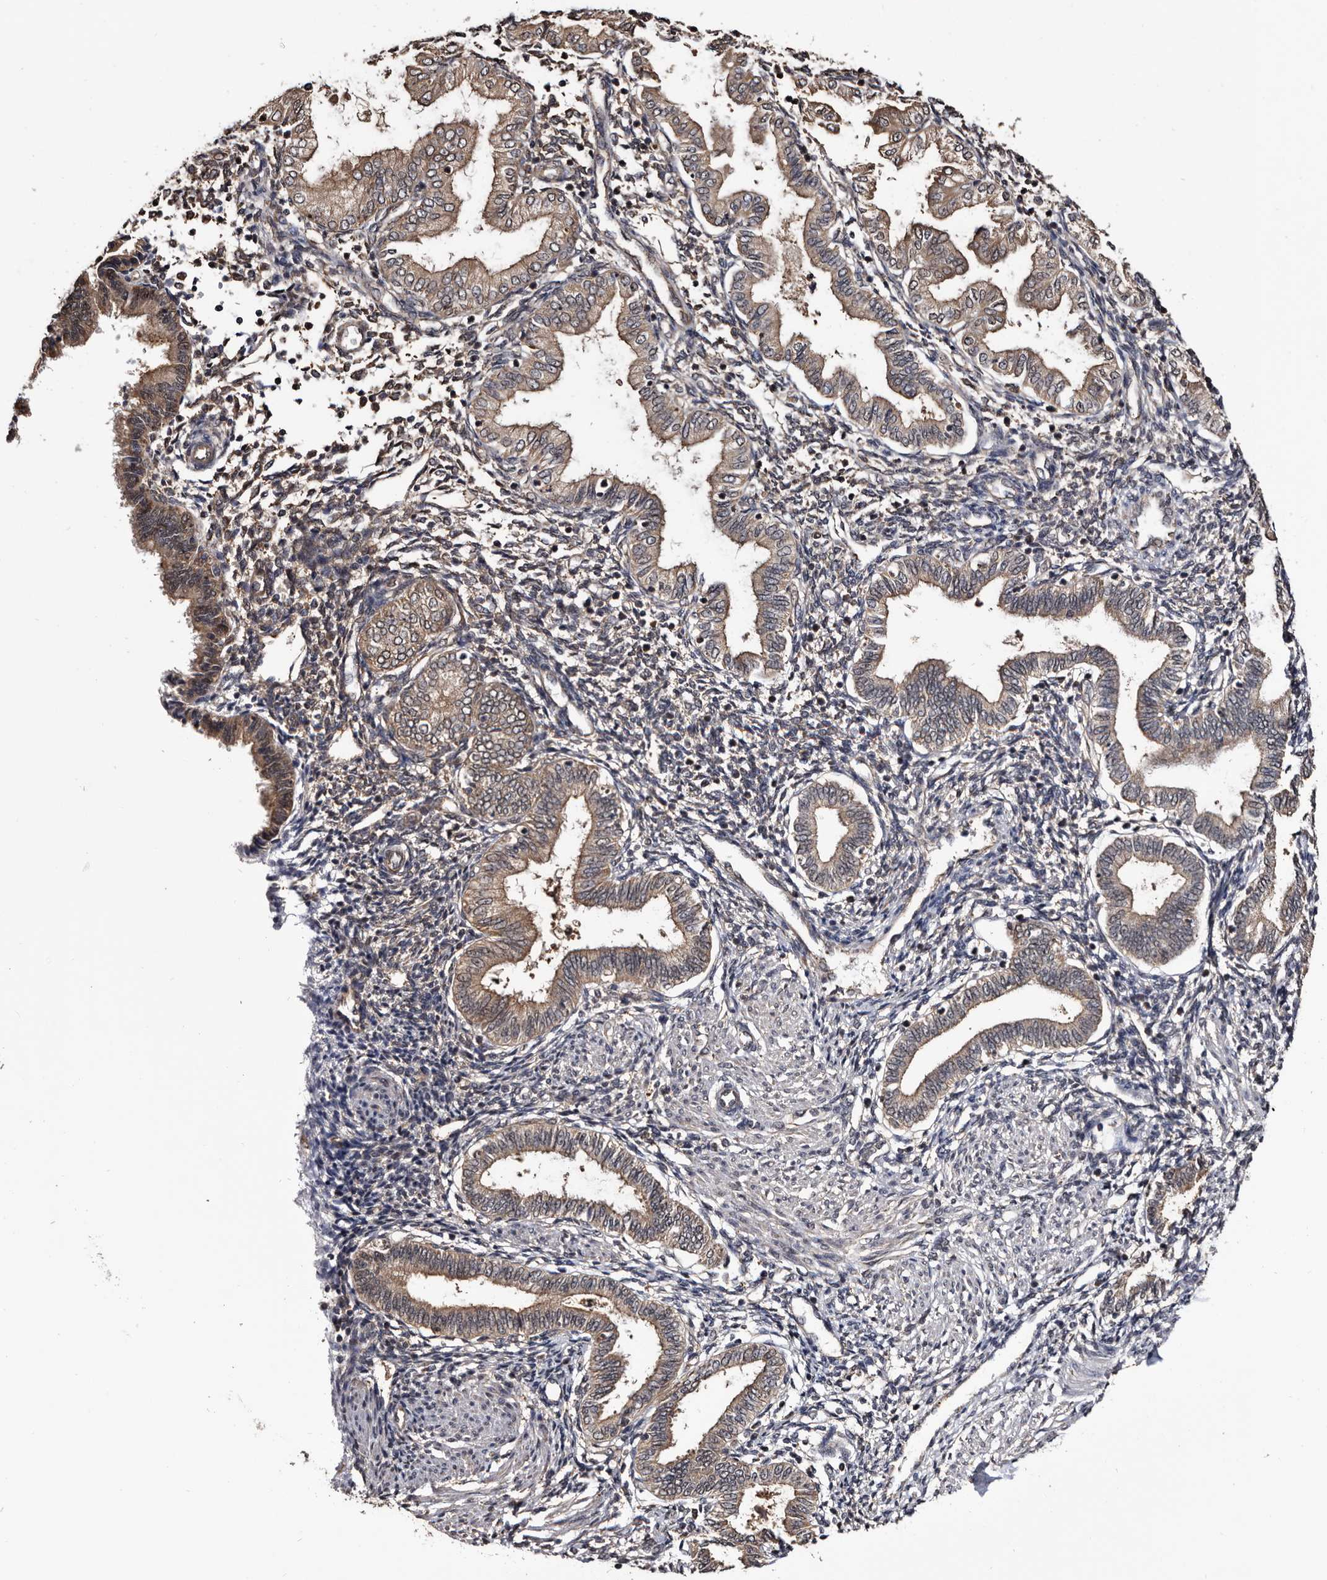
{"staining": {"intensity": "moderate", "quantity": "<25%", "location": "cytoplasmic/membranous"}, "tissue": "endometrium", "cell_type": "Cells in endometrial stroma", "image_type": "normal", "snomed": [{"axis": "morphology", "description": "Normal tissue, NOS"}, {"axis": "topography", "description": "Endometrium"}], "caption": "Immunohistochemical staining of normal endometrium reveals moderate cytoplasmic/membranous protein staining in about <25% of cells in endometrial stroma.", "gene": "TTI2", "patient": {"sex": "female", "age": 53}}